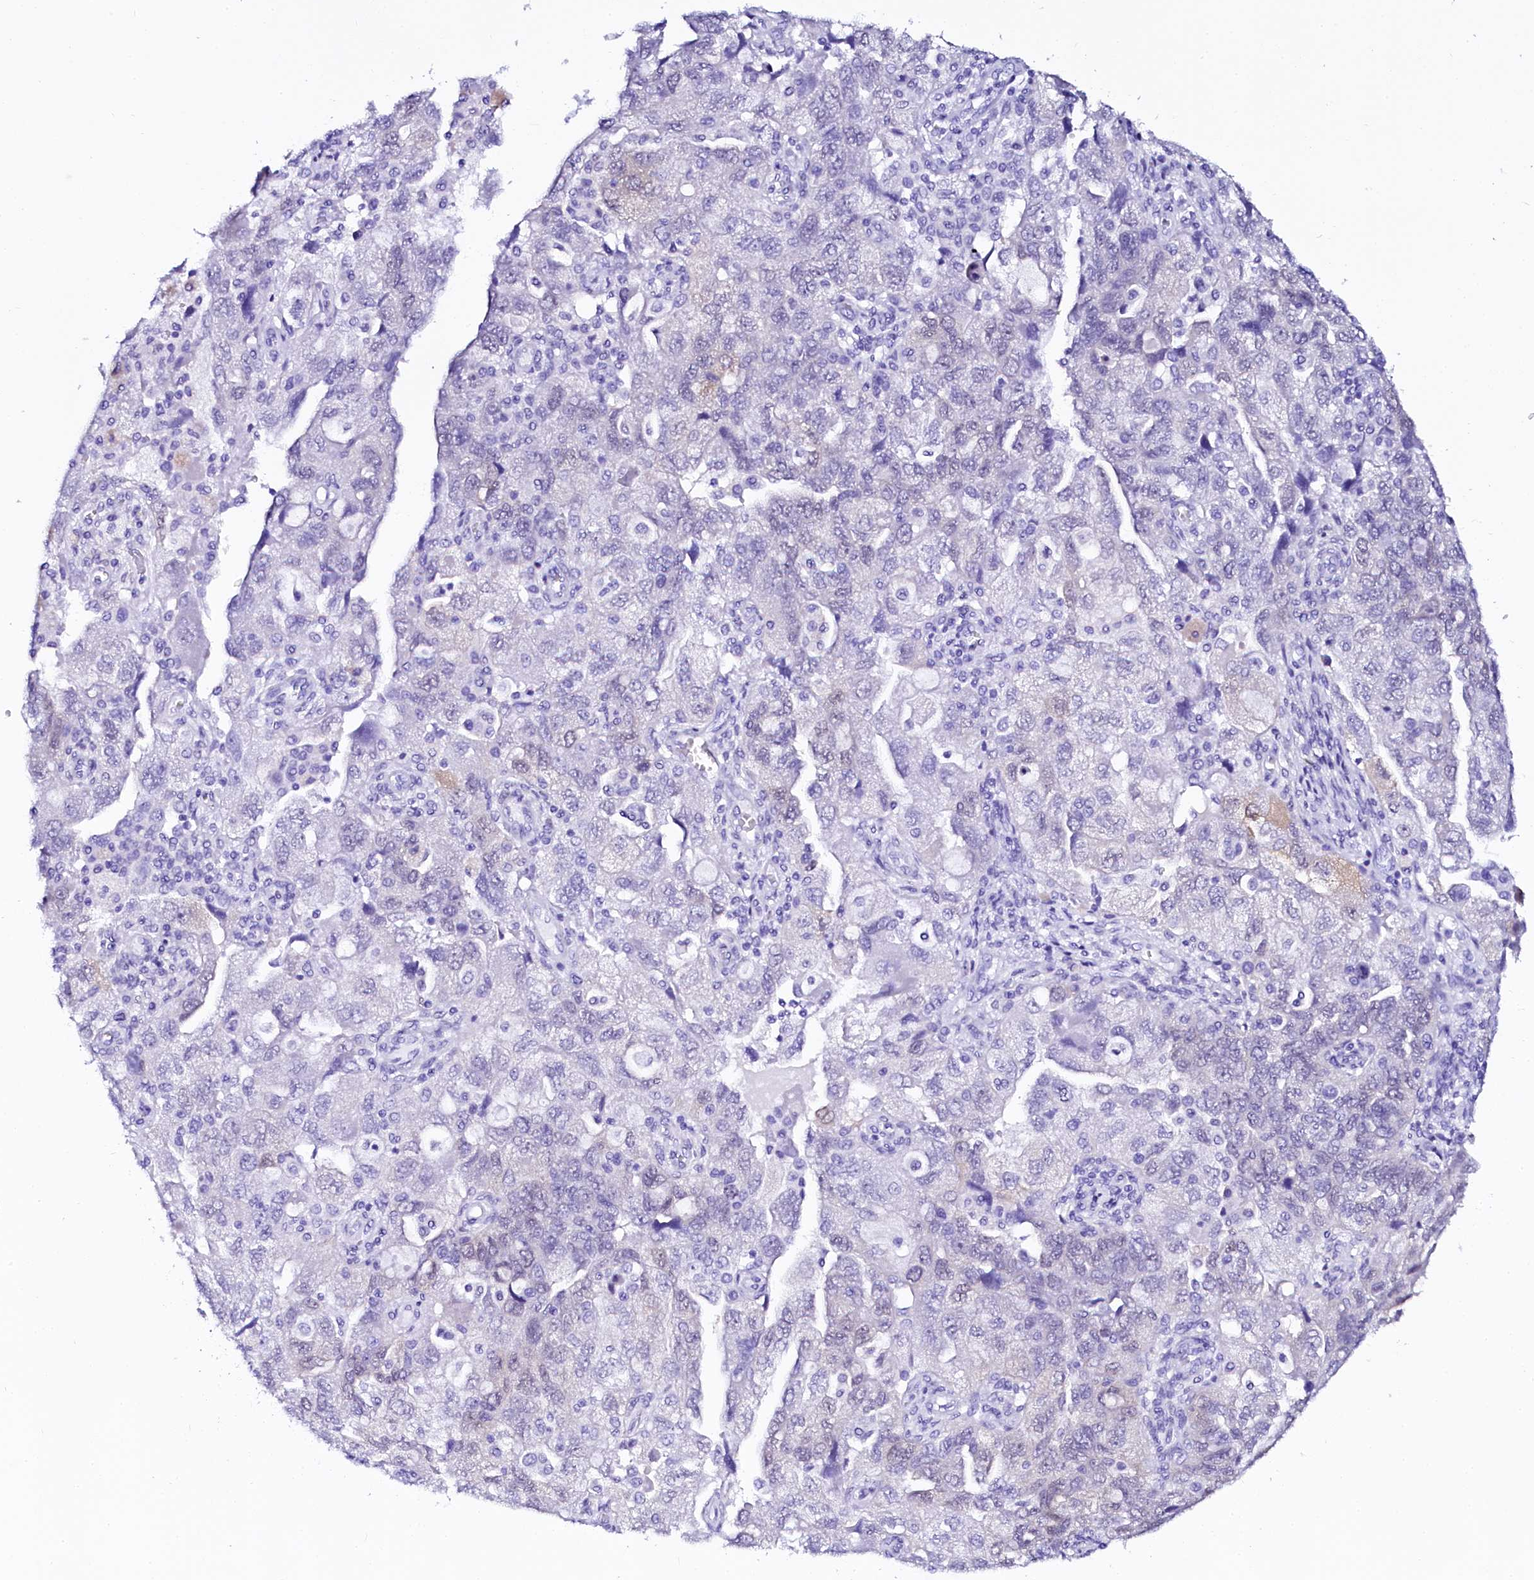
{"staining": {"intensity": "negative", "quantity": "none", "location": "none"}, "tissue": "ovarian cancer", "cell_type": "Tumor cells", "image_type": "cancer", "snomed": [{"axis": "morphology", "description": "Carcinoma, NOS"}, {"axis": "morphology", "description": "Cystadenocarcinoma, serous, NOS"}, {"axis": "topography", "description": "Ovary"}], "caption": "Immunohistochemistry of ovarian cancer (carcinoma) reveals no positivity in tumor cells.", "gene": "SORD", "patient": {"sex": "female", "age": 69}}